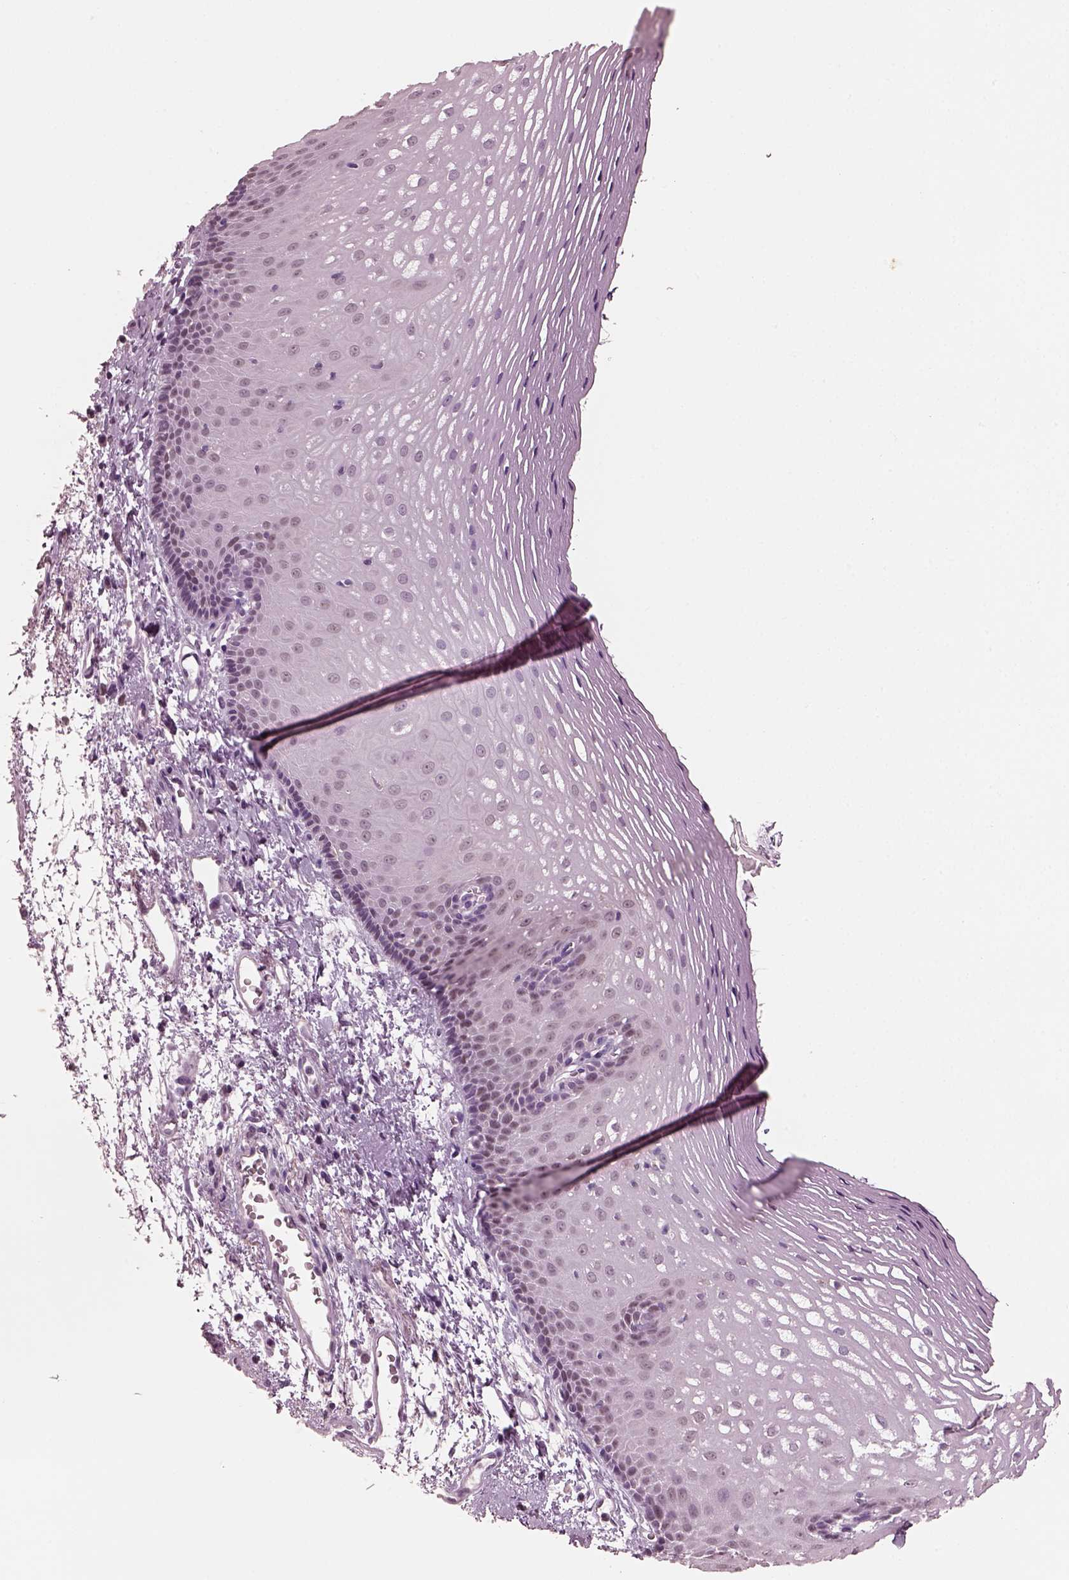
{"staining": {"intensity": "negative", "quantity": "none", "location": "none"}, "tissue": "esophagus", "cell_type": "Squamous epithelial cells", "image_type": "normal", "snomed": [{"axis": "morphology", "description": "Normal tissue, NOS"}, {"axis": "topography", "description": "Esophagus"}], "caption": "The image shows no significant staining in squamous epithelial cells of esophagus.", "gene": "ELSPBP1", "patient": {"sex": "male", "age": 76}}